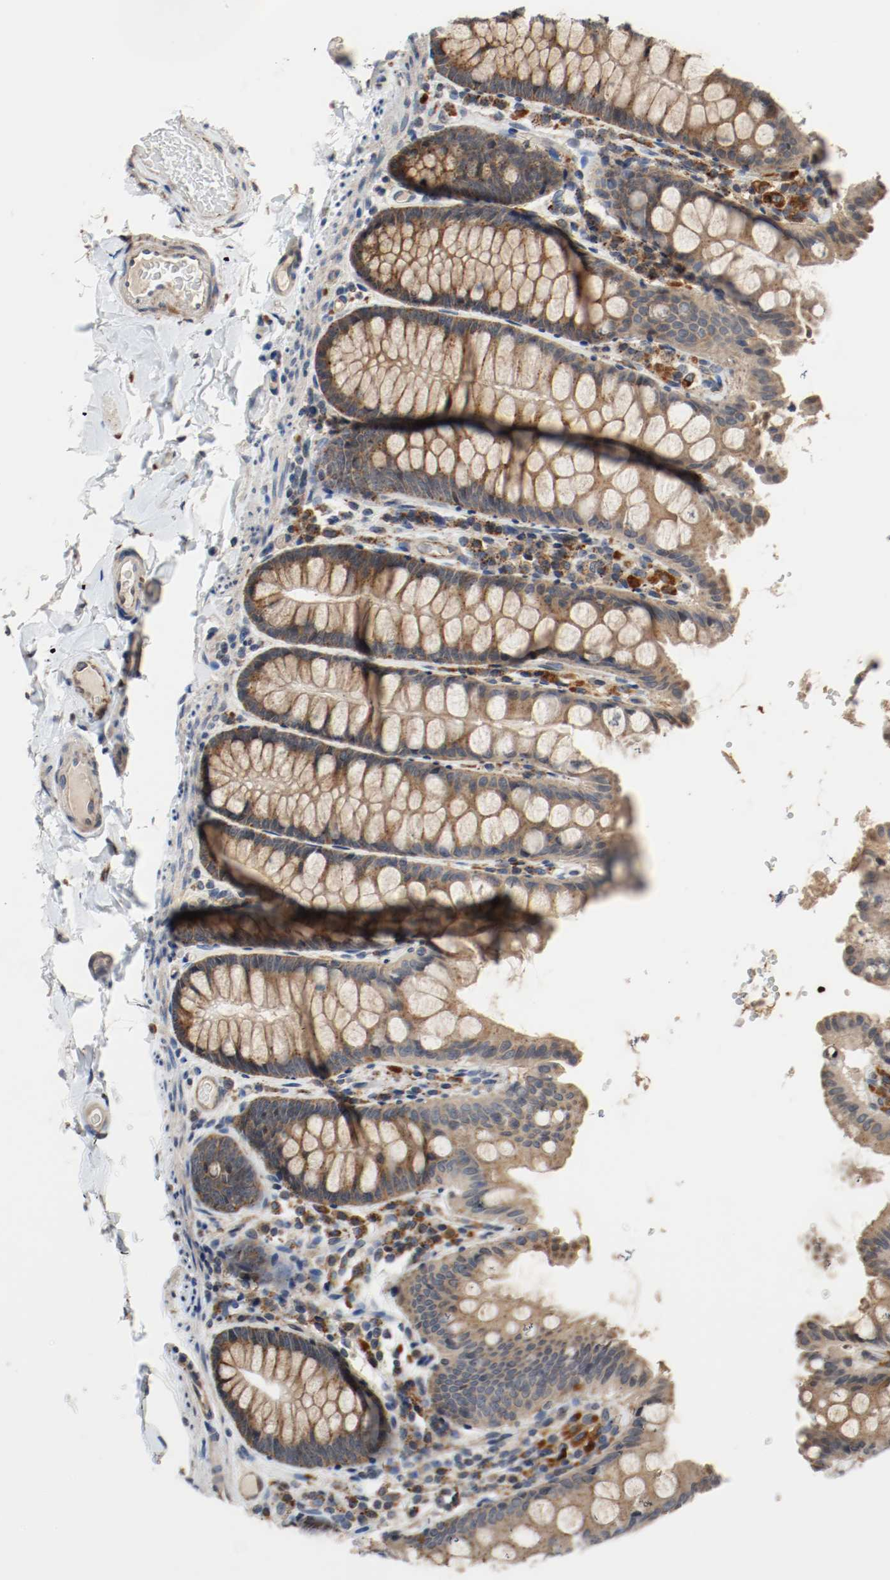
{"staining": {"intensity": "moderate", "quantity": ">75%", "location": "cytoplasmic/membranous"}, "tissue": "colon", "cell_type": "Endothelial cells", "image_type": "normal", "snomed": [{"axis": "morphology", "description": "Normal tissue, NOS"}, {"axis": "topography", "description": "Colon"}], "caption": "Human colon stained with a brown dye shows moderate cytoplasmic/membranous positive positivity in approximately >75% of endothelial cells.", "gene": "LAMP2", "patient": {"sex": "female", "age": 61}}